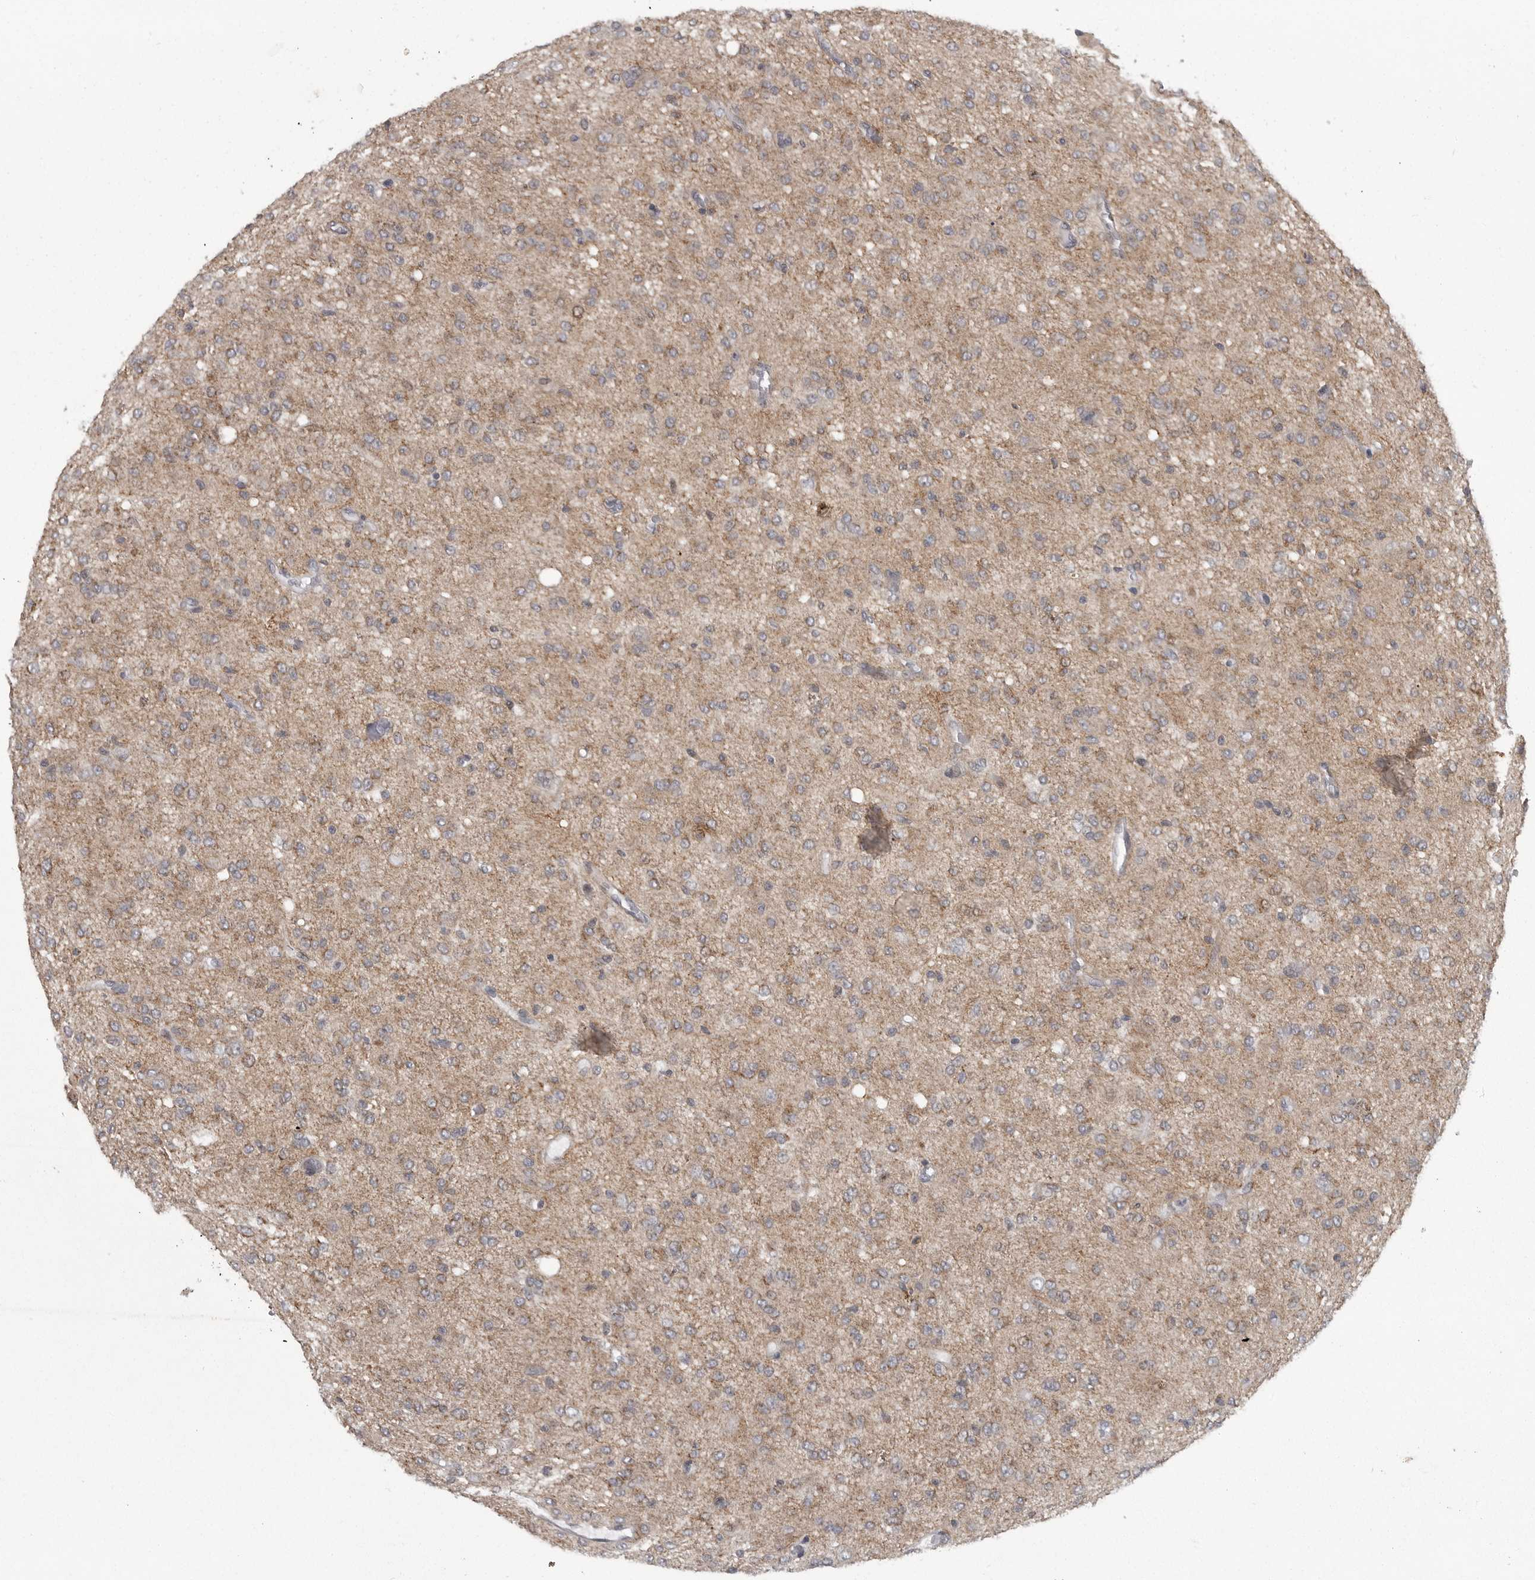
{"staining": {"intensity": "weak", "quantity": ">75%", "location": "cytoplasmic/membranous"}, "tissue": "glioma", "cell_type": "Tumor cells", "image_type": "cancer", "snomed": [{"axis": "morphology", "description": "Glioma, malignant, High grade"}, {"axis": "topography", "description": "Brain"}], "caption": "IHC image of human high-grade glioma (malignant) stained for a protein (brown), which displays low levels of weak cytoplasmic/membranous staining in about >75% of tumor cells.", "gene": "PPP1R9A", "patient": {"sex": "female", "age": 59}}